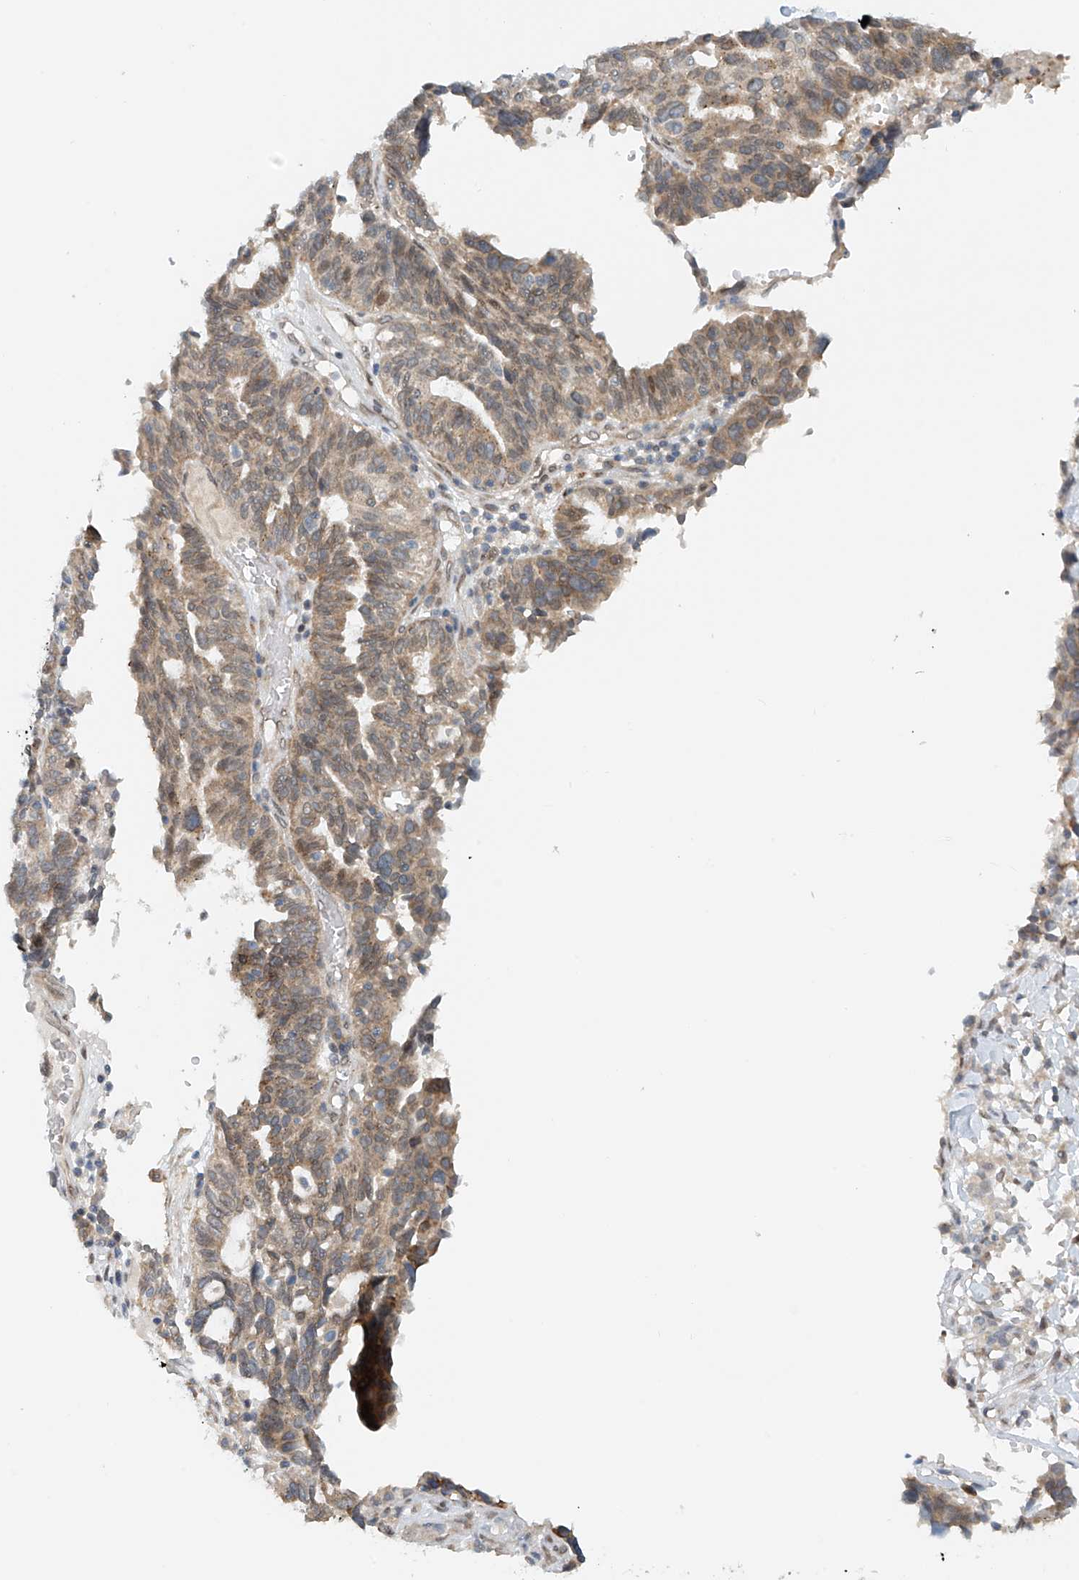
{"staining": {"intensity": "weak", "quantity": ">75%", "location": "cytoplasmic/membranous"}, "tissue": "ovarian cancer", "cell_type": "Tumor cells", "image_type": "cancer", "snomed": [{"axis": "morphology", "description": "Cystadenocarcinoma, serous, NOS"}, {"axis": "topography", "description": "Ovary"}], "caption": "This is a histology image of immunohistochemistry (IHC) staining of ovarian serous cystadenocarcinoma, which shows weak expression in the cytoplasmic/membranous of tumor cells.", "gene": "STARD9", "patient": {"sex": "female", "age": 59}}